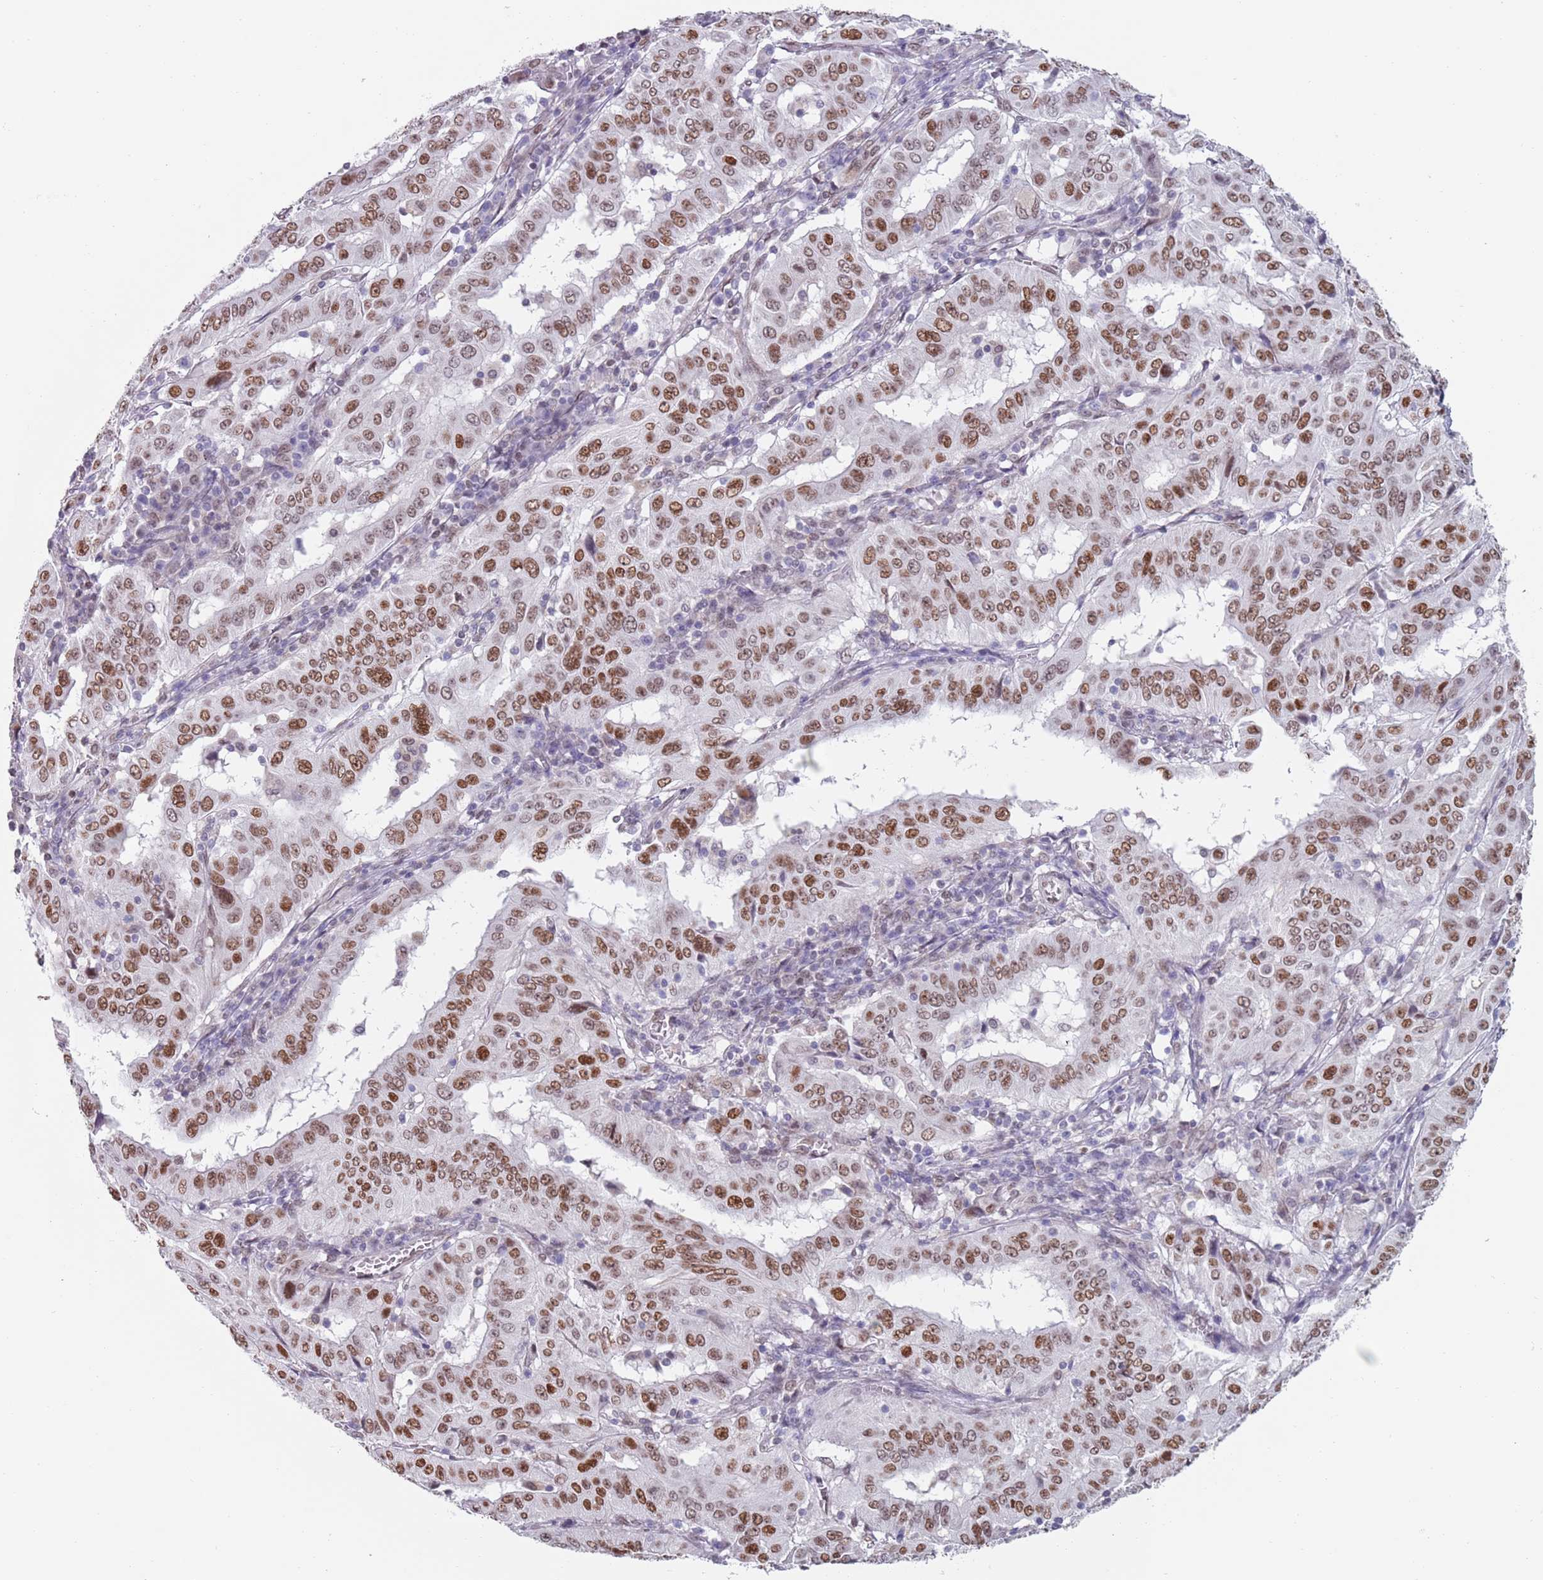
{"staining": {"intensity": "moderate", "quantity": ">75%", "location": "nuclear"}, "tissue": "pancreatic cancer", "cell_type": "Tumor cells", "image_type": "cancer", "snomed": [{"axis": "morphology", "description": "Adenocarcinoma, NOS"}, {"axis": "topography", "description": "Pancreas"}], "caption": "Tumor cells reveal medium levels of moderate nuclear expression in about >75% of cells in human adenocarcinoma (pancreatic).", "gene": "MFSD12", "patient": {"sex": "male", "age": 63}}